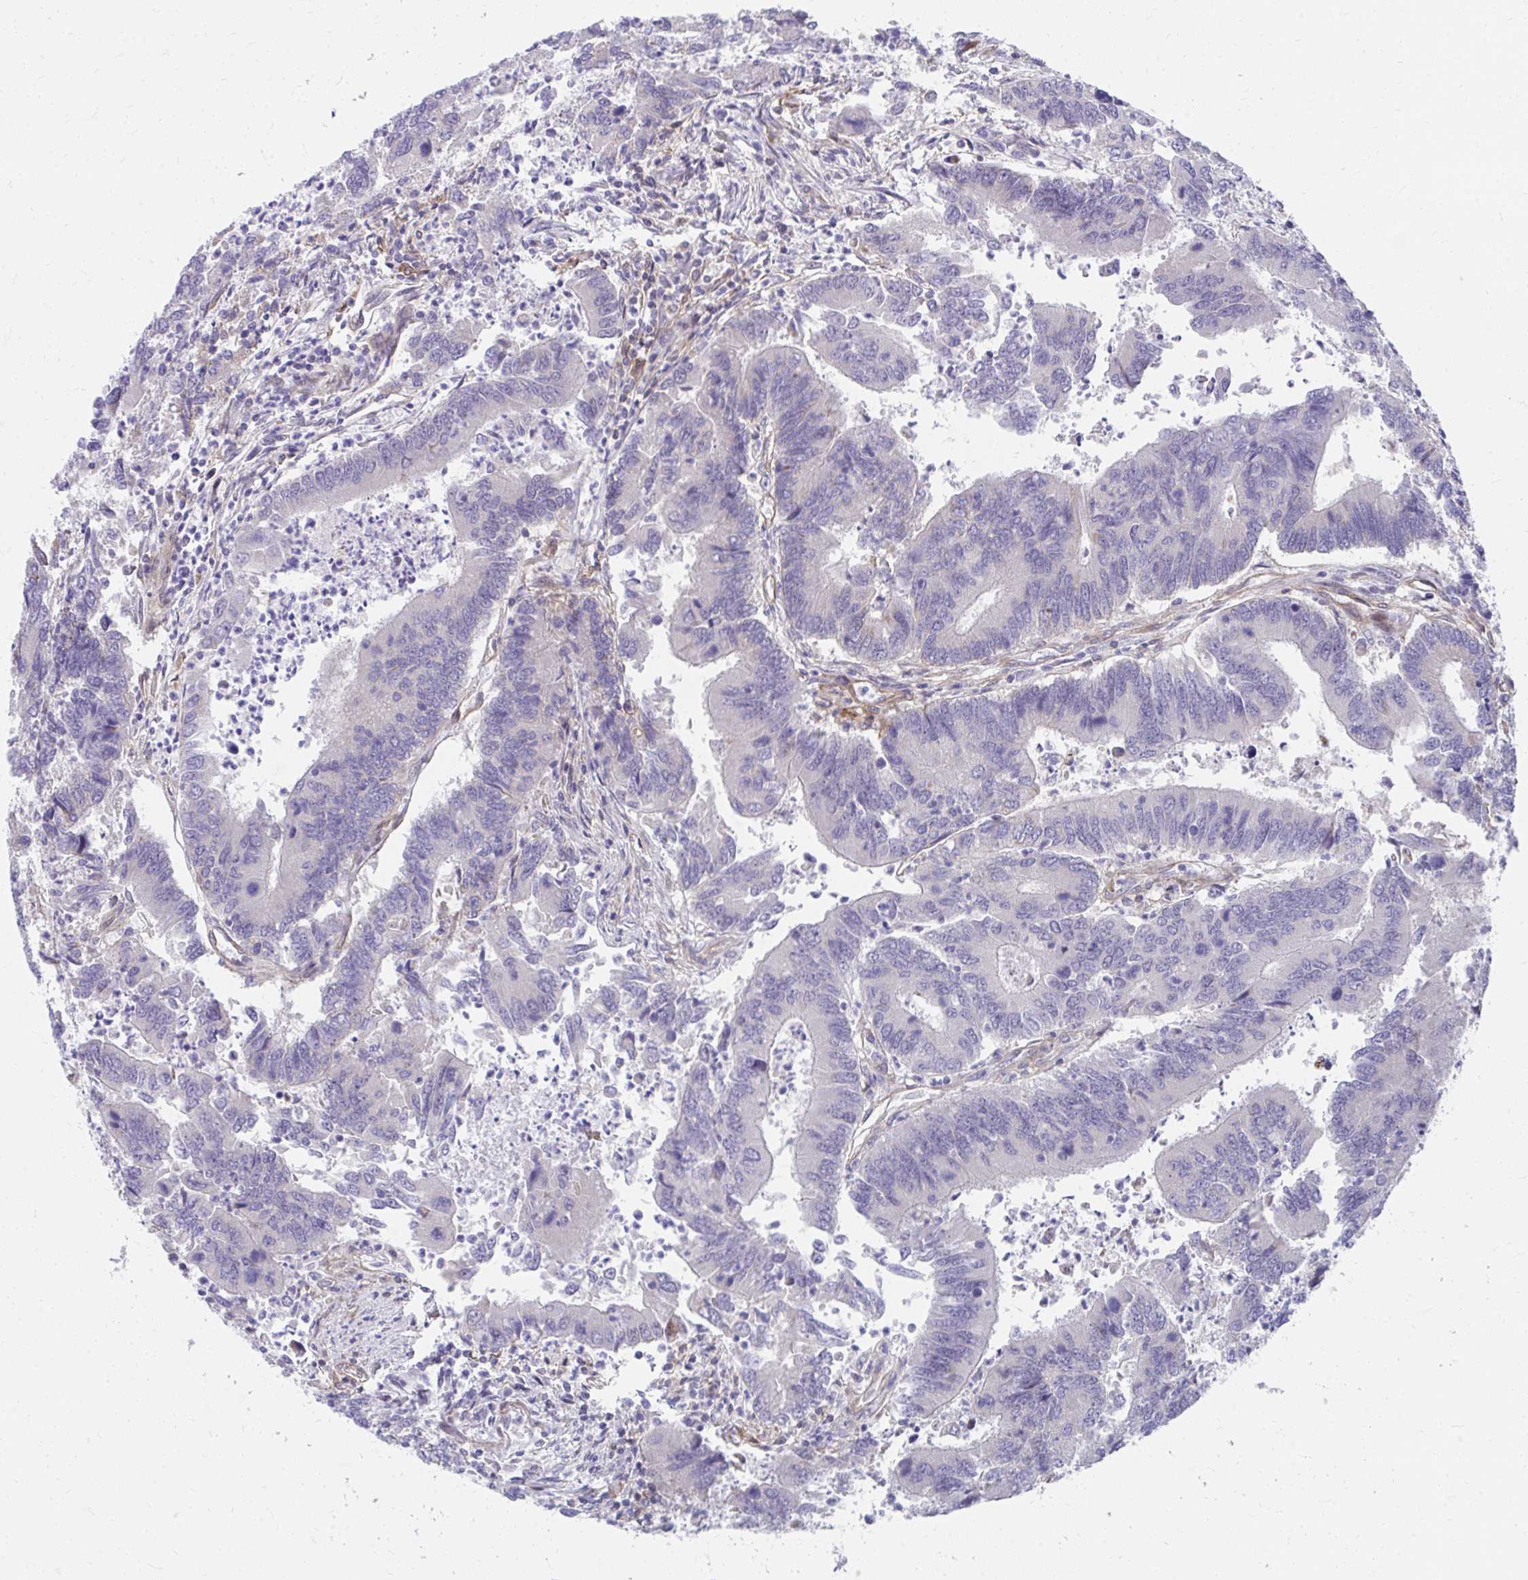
{"staining": {"intensity": "negative", "quantity": "none", "location": "none"}, "tissue": "colorectal cancer", "cell_type": "Tumor cells", "image_type": "cancer", "snomed": [{"axis": "morphology", "description": "Adenocarcinoma, NOS"}, {"axis": "topography", "description": "Colon"}], "caption": "There is no significant positivity in tumor cells of colorectal adenocarcinoma.", "gene": "SLAMF7", "patient": {"sex": "female", "age": 67}}